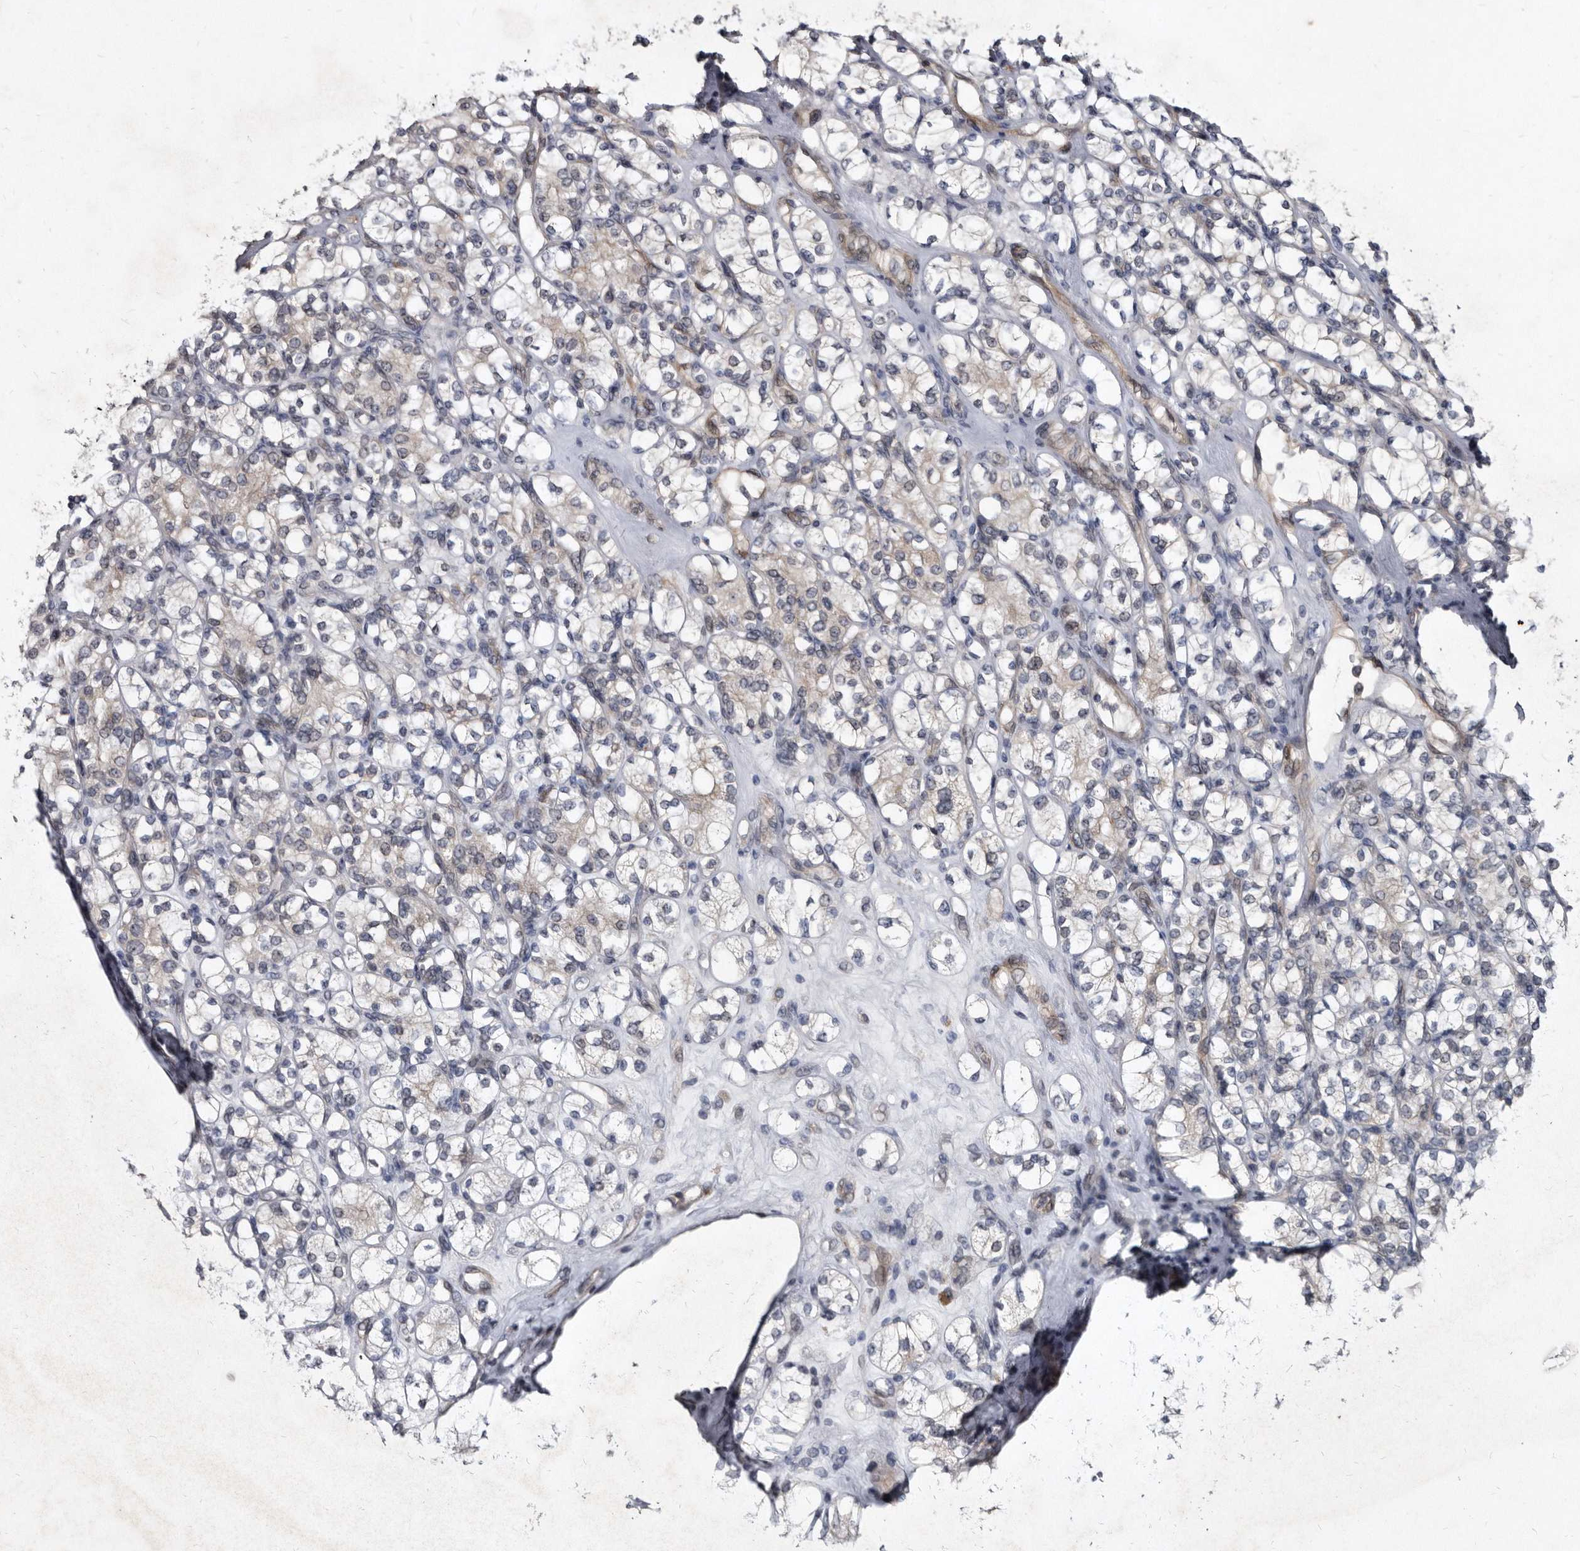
{"staining": {"intensity": "negative", "quantity": "none", "location": "none"}, "tissue": "renal cancer", "cell_type": "Tumor cells", "image_type": "cancer", "snomed": [{"axis": "morphology", "description": "Adenocarcinoma, NOS"}, {"axis": "topography", "description": "Kidney"}], "caption": "This photomicrograph is of adenocarcinoma (renal) stained with immunohistochemistry (IHC) to label a protein in brown with the nuclei are counter-stained blue. There is no positivity in tumor cells.", "gene": "PROM1", "patient": {"sex": "male", "age": 77}}